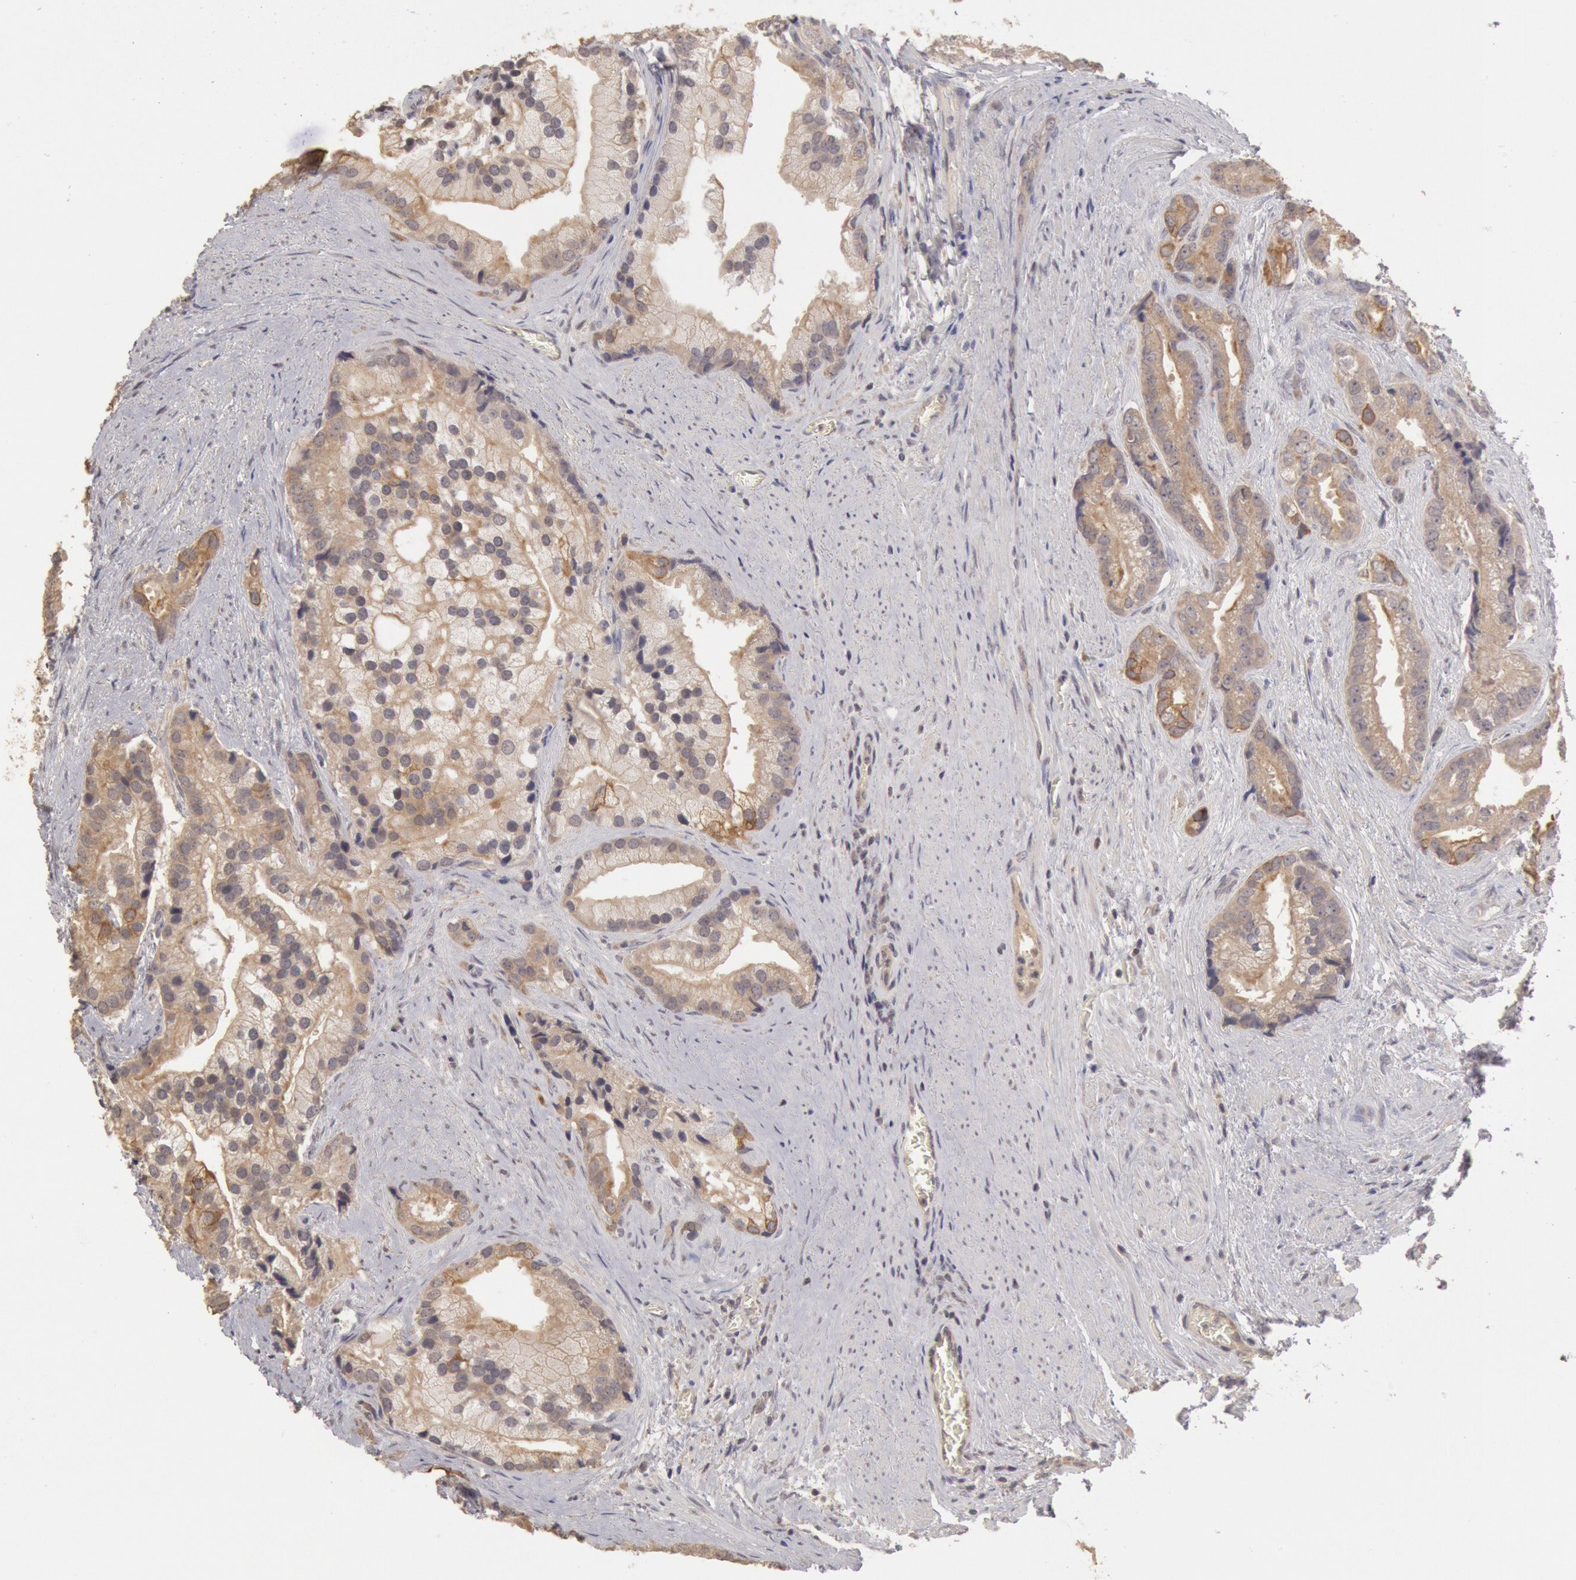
{"staining": {"intensity": "weak", "quantity": ">75%", "location": "cytoplasmic/membranous"}, "tissue": "prostate cancer", "cell_type": "Tumor cells", "image_type": "cancer", "snomed": [{"axis": "morphology", "description": "Adenocarcinoma, Low grade"}, {"axis": "topography", "description": "Prostate"}], "caption": "Weak cytoplasmic/membranous protein staining is identified in about >75% of tumor cells in prostate adenocarcinoma (low-grade).", "gene": "ZFP36L1", "patient": {"sex": "male", "age": 71}}